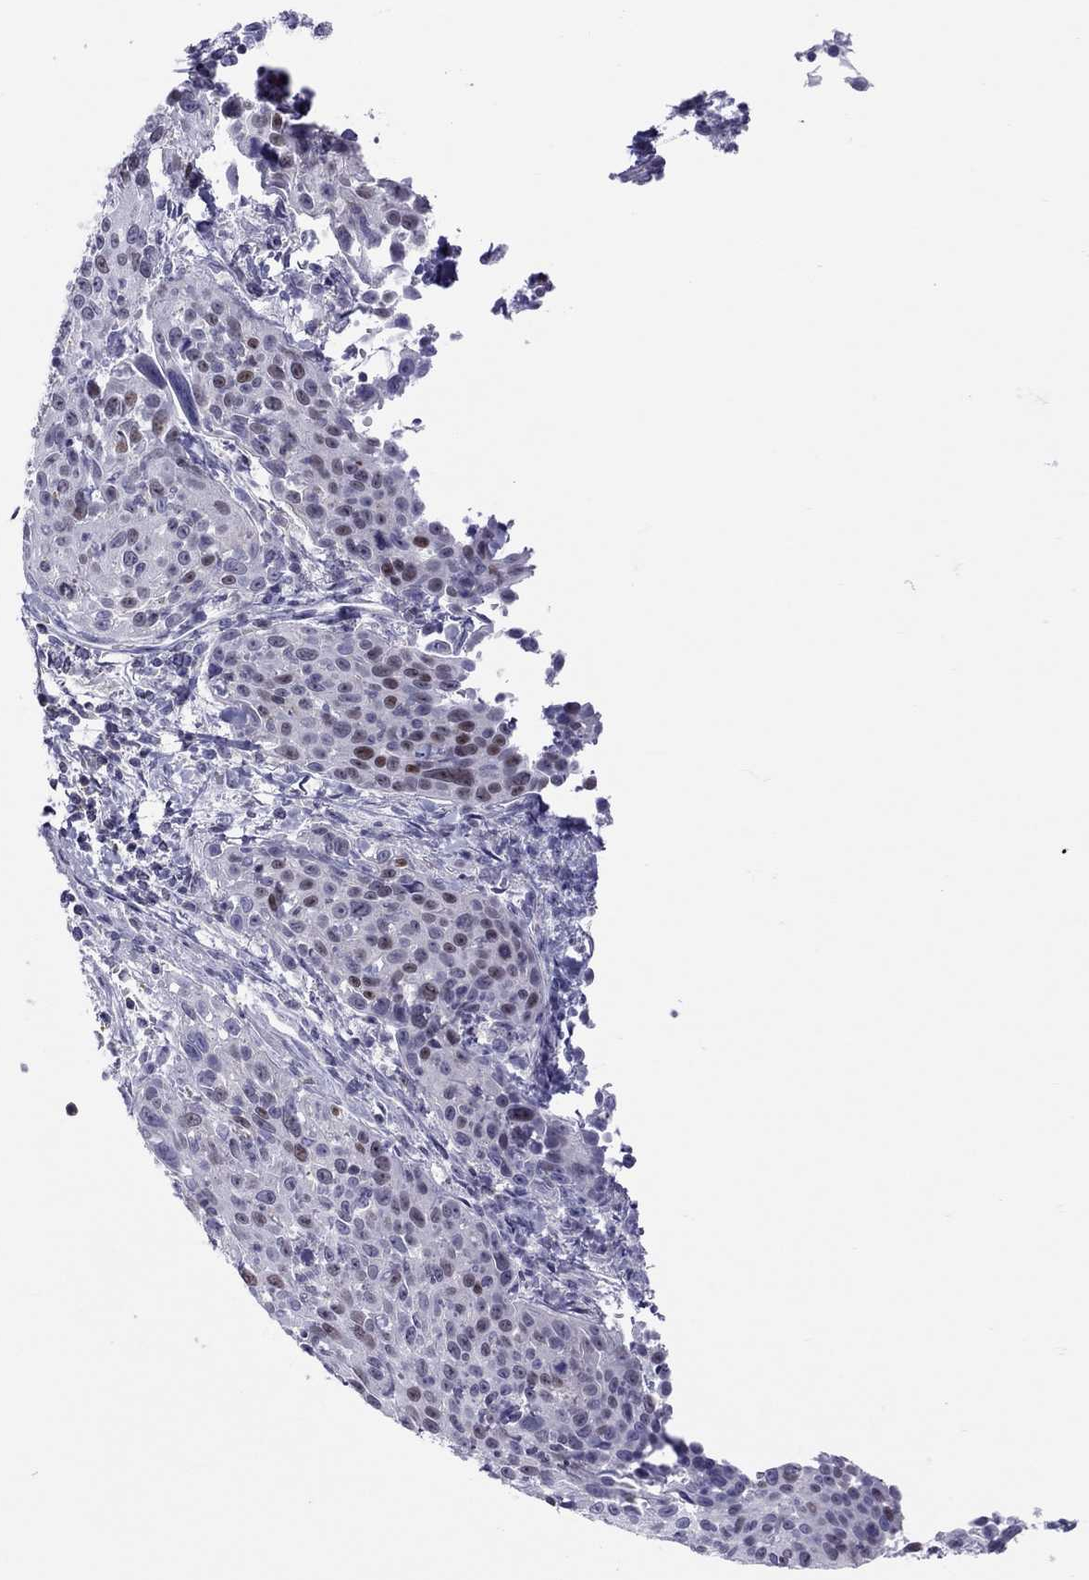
{"staining": {"intensity": "moderate", "quantity": "<25%", "location": "nuclear"}, "tissue": "cervical cancer", "cell_type": "Tumor cells", "image_type": "cancer", "snomed": [{"axis": "morphology", "description": "Squamous cell carcinoma, NOS"}, {"axis": "topography", "description": "Cervix"}], "caption": "IHC photomicrograph of neoplastic tissue: human cervical squamous cell carcinoma stained using immunohistochemistry reveals low levels of moderate protein expression localized specifically in the nuclear of tumor cells, appearing as a nuclear brown color.", "gene": "STAG3", "patient": {"sex": "female", "age": 26}}